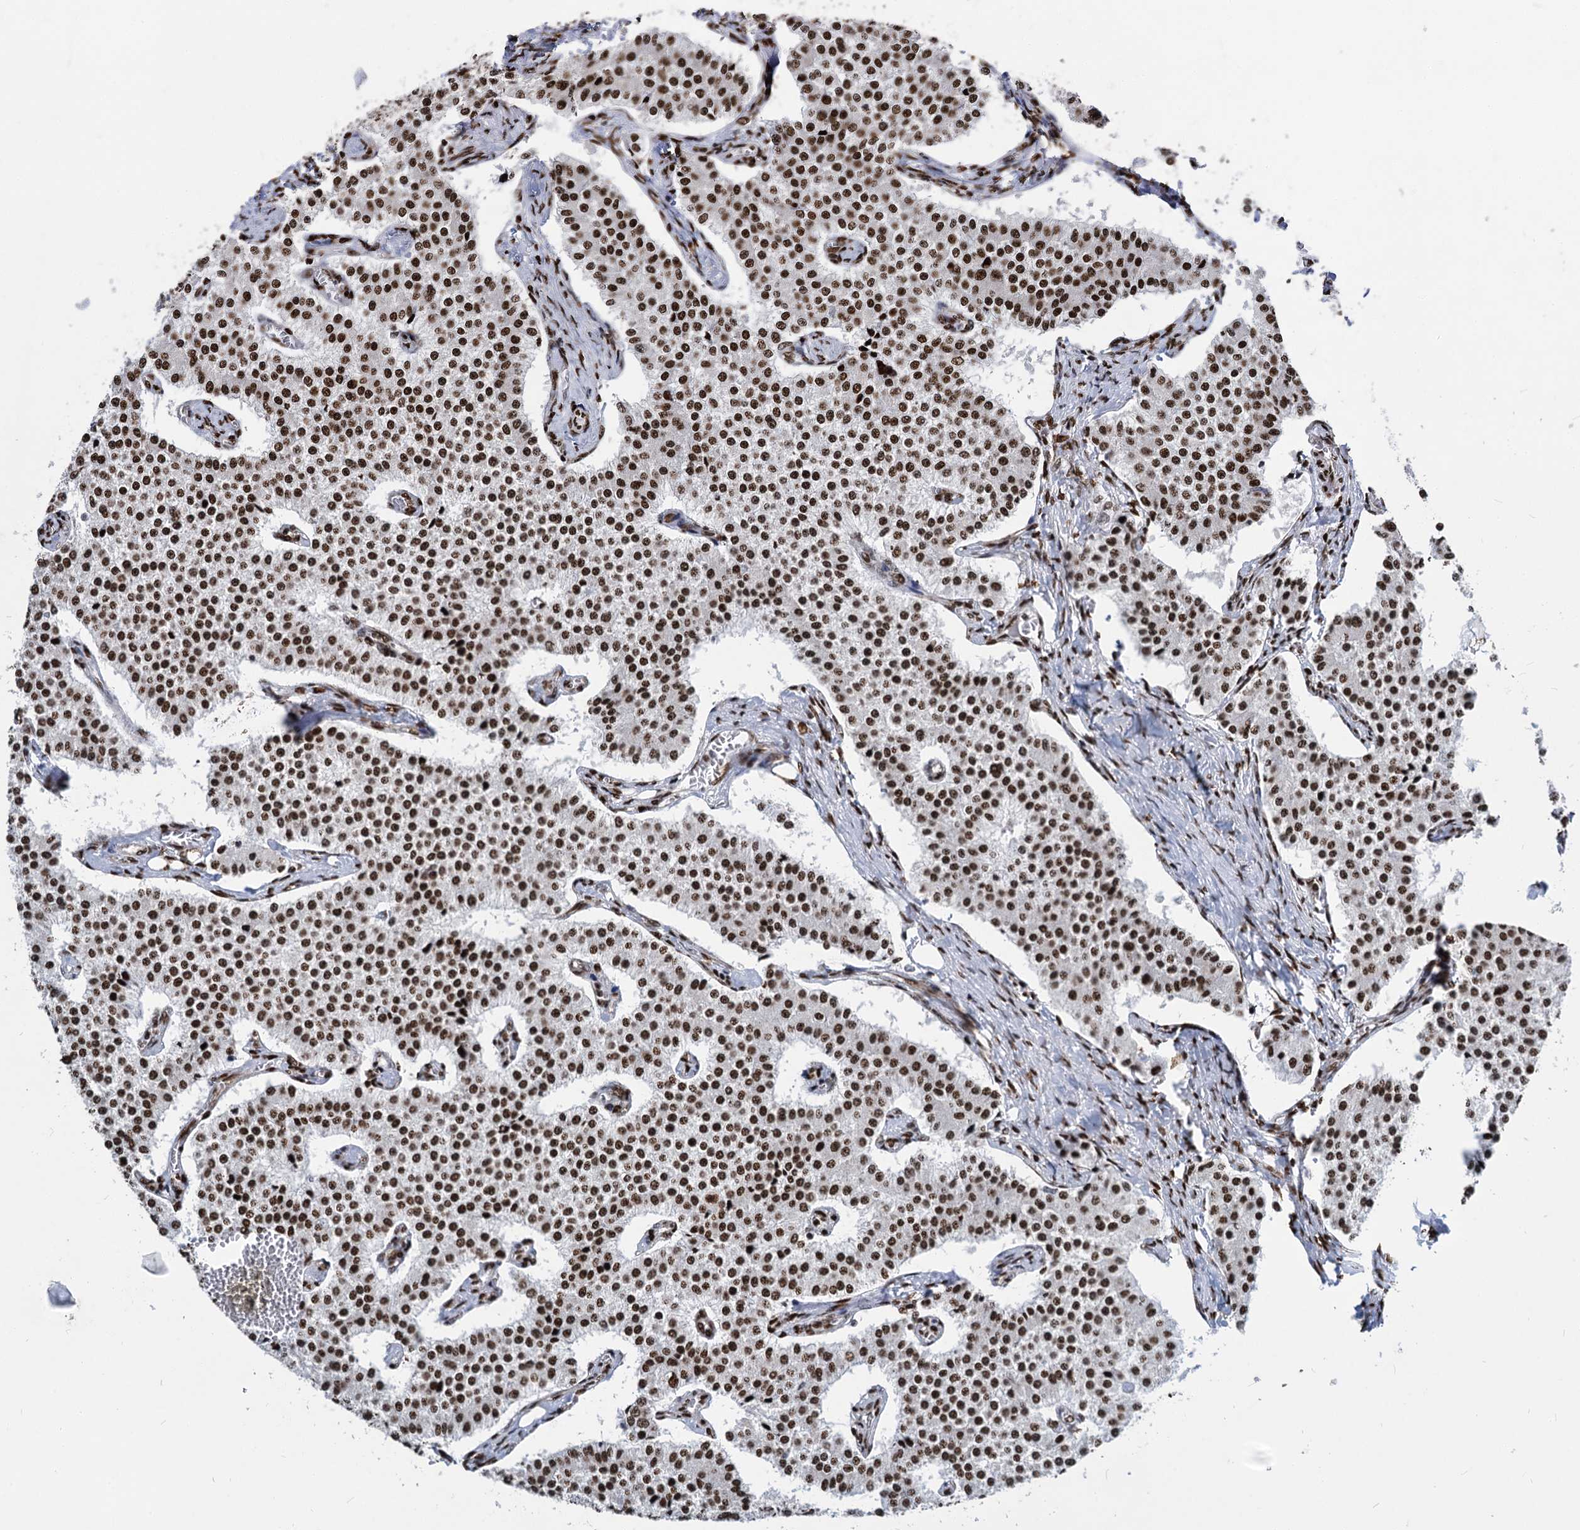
{"staining": {"intensity": "strong", "quantity": ">75%", "location": "nuclear"}, "tissue": "carcinoid", "cell_type": "Tumor cells", "image_type": "cancer", "snomed": [{"axis": "morphology", "description": "Carcinoid, malignant, NOS"}, {"axis": "topography", "description": "Colon"}], "caption": "Malignant carcinoid stained for a protein shows strong nuclear positivity in tumor cells.", "gene": "MECP2", "patient": {"sex": "female", "age": 52}}